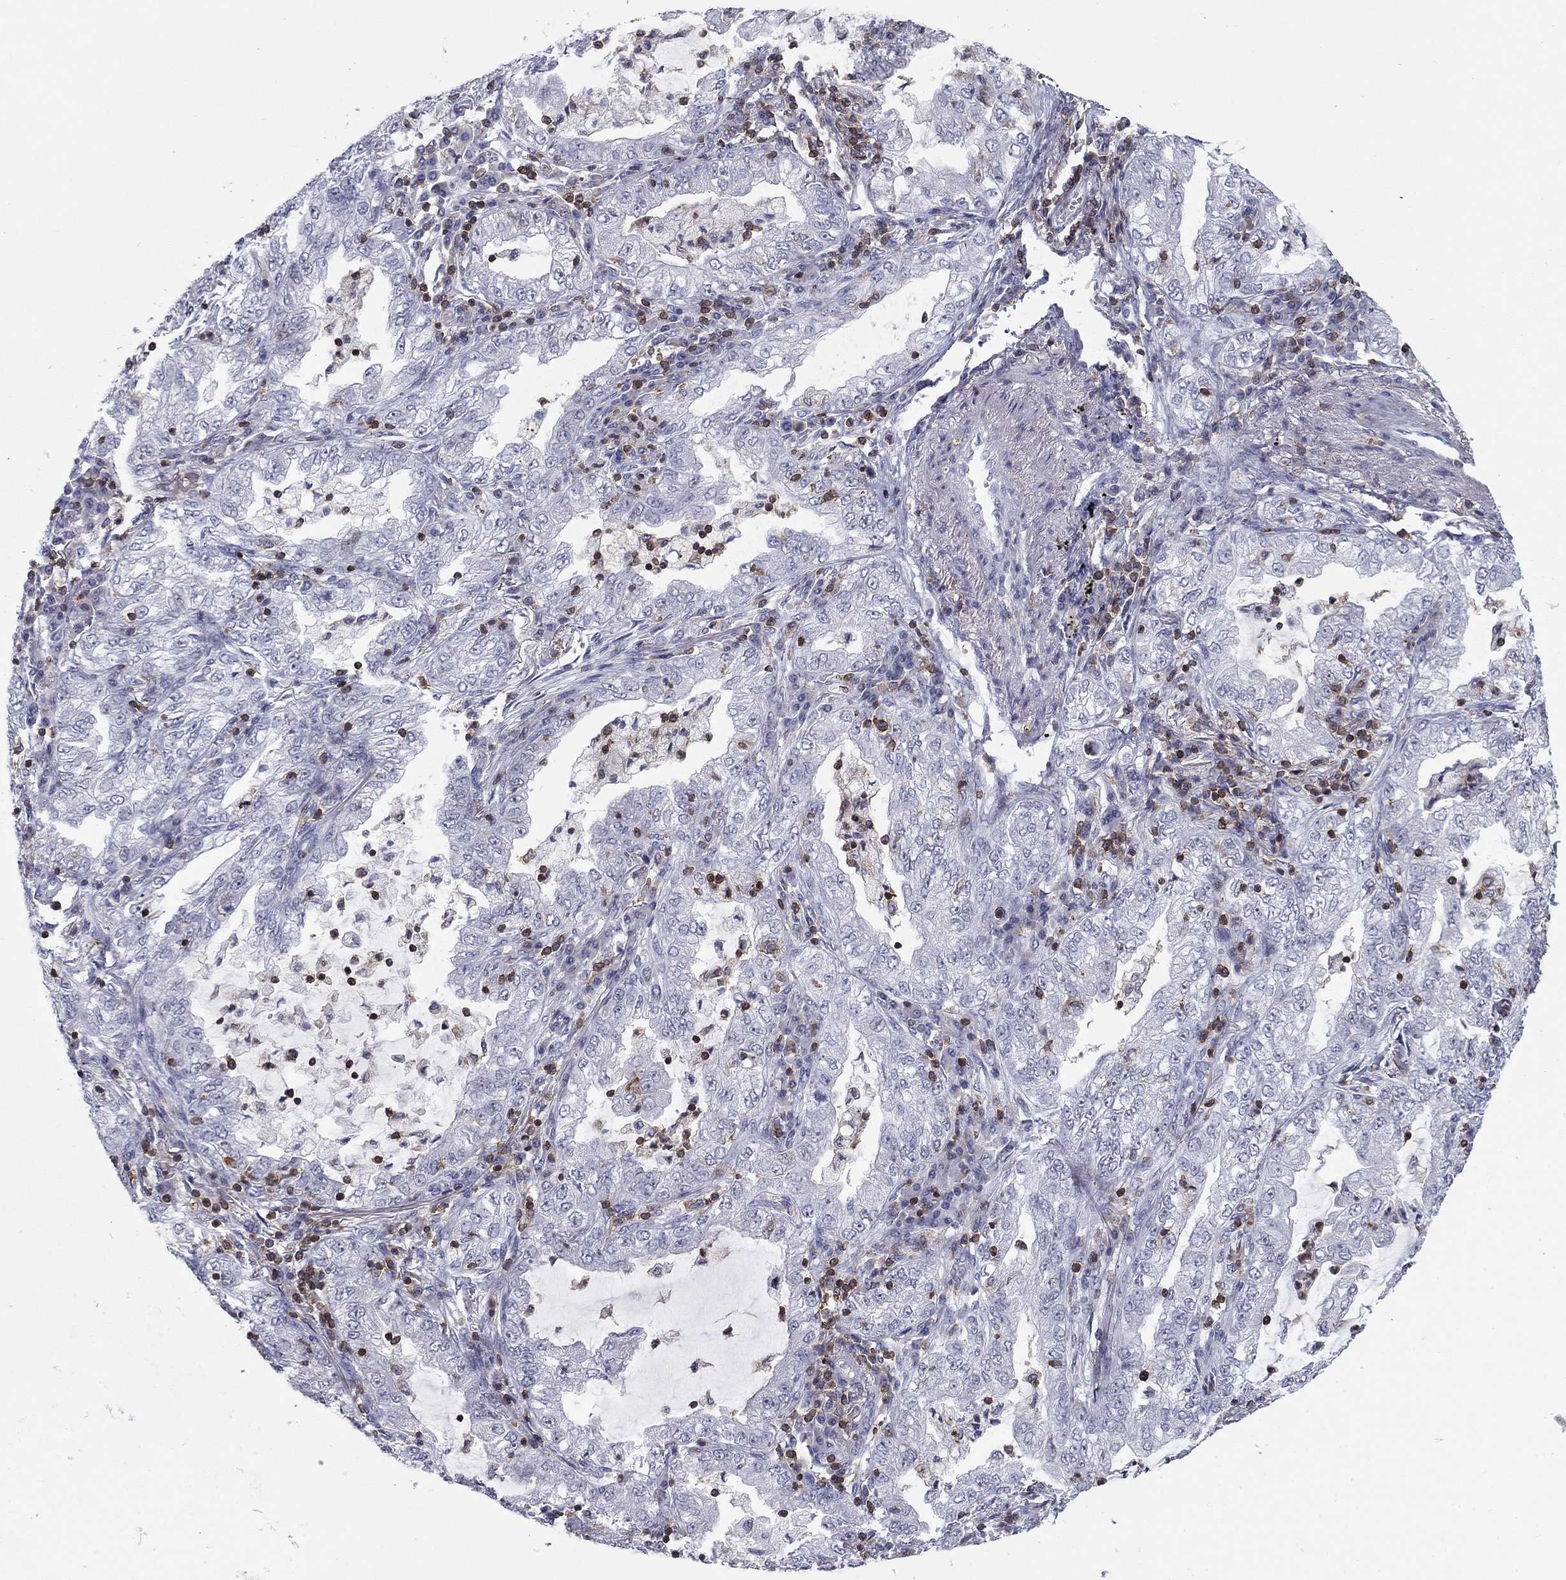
{"staining": {"intensity": "negative", "quantity": "none", "location": "none"}, "tissue": "lung cancer", "cell_type": "Tumor cells", "image_type": "cancer", "snomed": [{"axis": "morphology", "description": "Adenocarcinoma, NOS"}, {"axis": "topography", "description": "Lung"}], "caption": "Histopathology image shows no protein expression in tumor cells of lung adenocarcinoma tissue.", "gene": "ARHGAP27", "patient": {"sex": "female", "age": 73}}